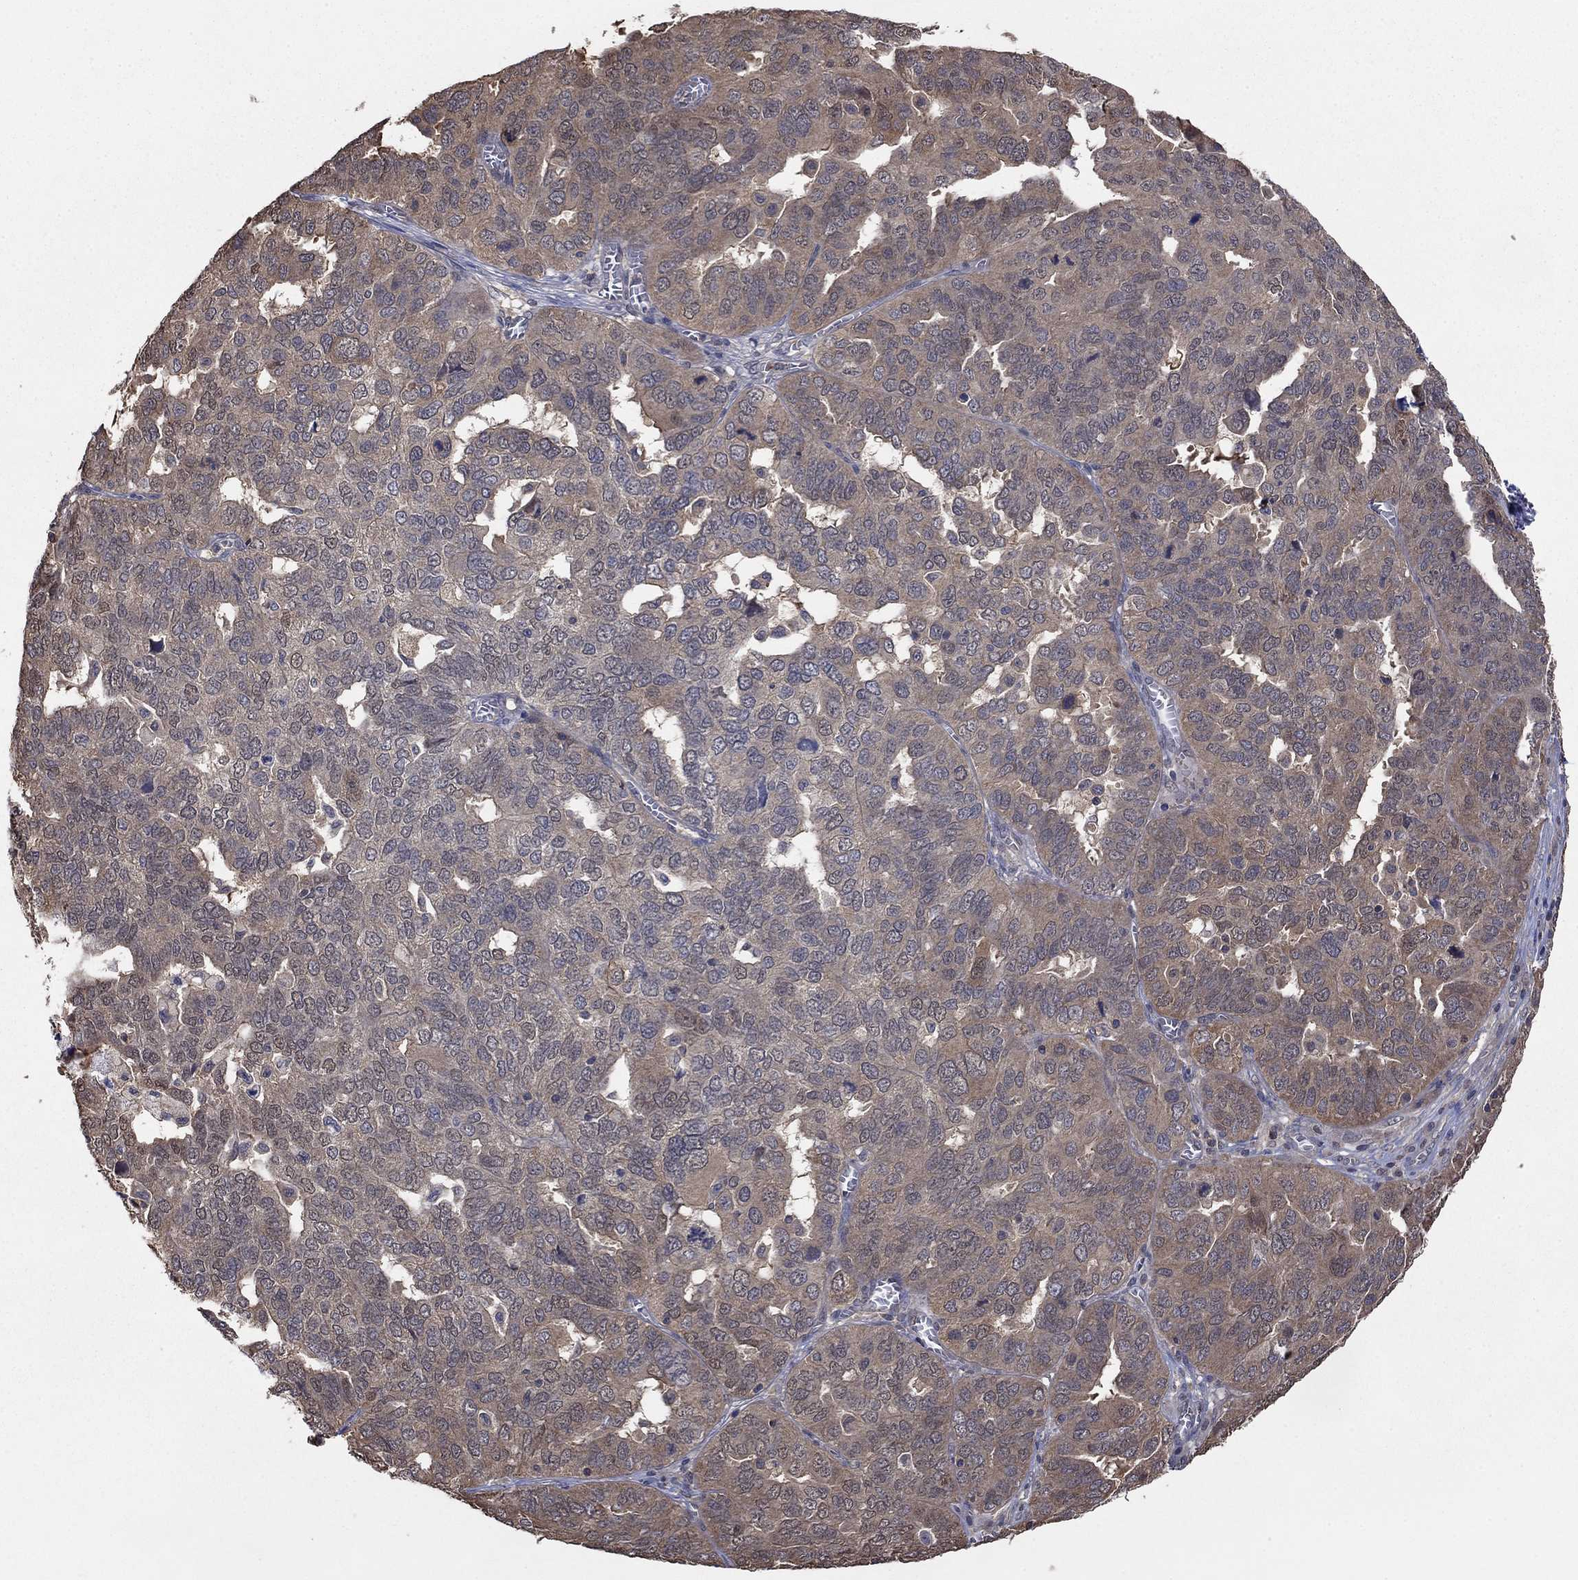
{"staining": {"intensity": "weak", "quantity": "25%-75%", "location": "cytoplasmic/membranous"}, "tissue": "ovarian cancer", "cell_type": "Tumor cells", "image_type": "cancer", "snomed": [{"axis": "morphology", "description": "Carcinoma, endometroid"}, {"axis": "topography", "description": "Soft tissue"}, {"axis": "topography", "description": "Ovary"}], "caption": "Tumor cells display low levels of weak cytoplasmic/membranous positivity in about 25%-75% of cells in ovarian endometroid carcinoma. The protein of interest is shown in brown color, while the nuclei are stained blue.", "gene": "RNF114", "patient": {"sex": "female", "age": 52}}